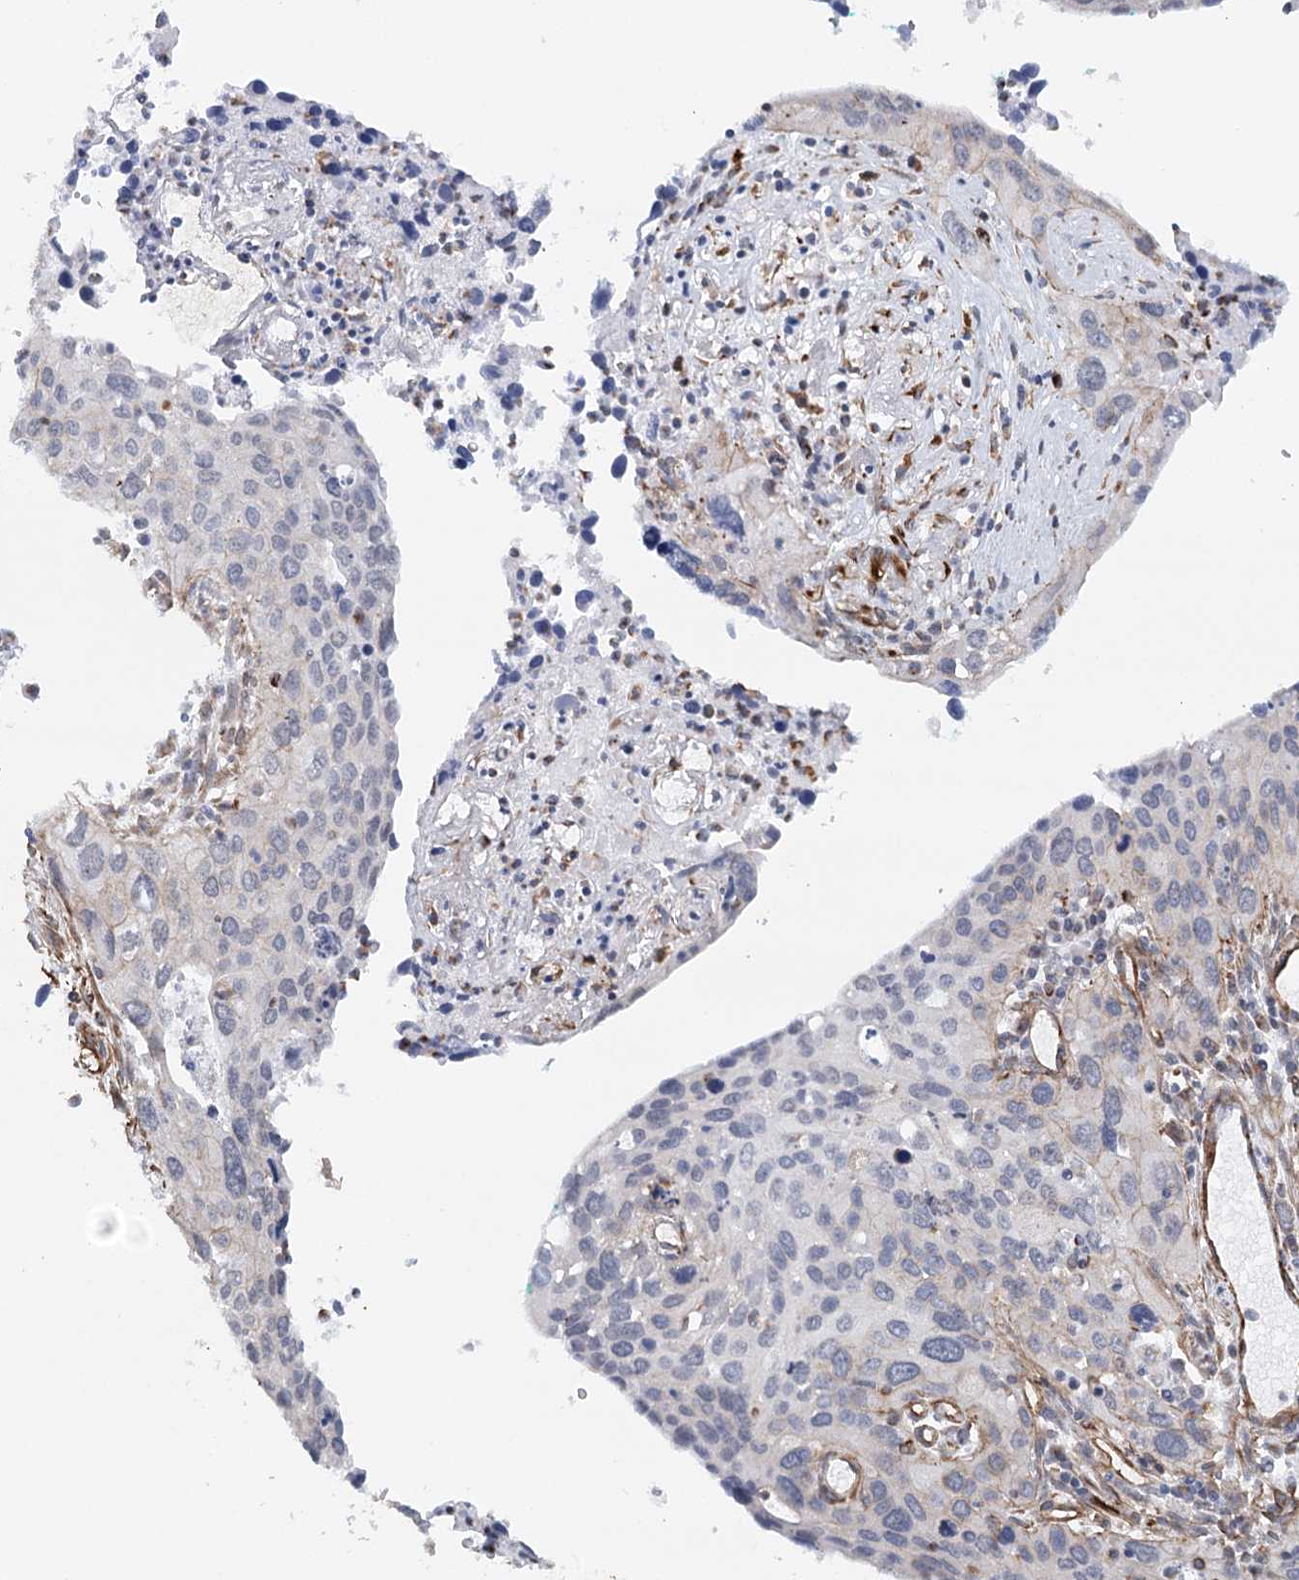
{"staining": {"intensity": "negative", "quantity": "none", "location": "none"}, "tissue": "cervical cancer", "cell_type": "Tumor cells", "image_type": "cancer", "snomed": [{"axis": "morphology", "description": "Squamous cell carcinoma, NOS"}, {"axis": "topography", "description": "Cervix"}], "caption": "The image demonstrates no staining of tumor cells in cervical squamous cell carcinoma.", "gene": "SYNPO", "patient": {"sex": "female", "age": 55}}